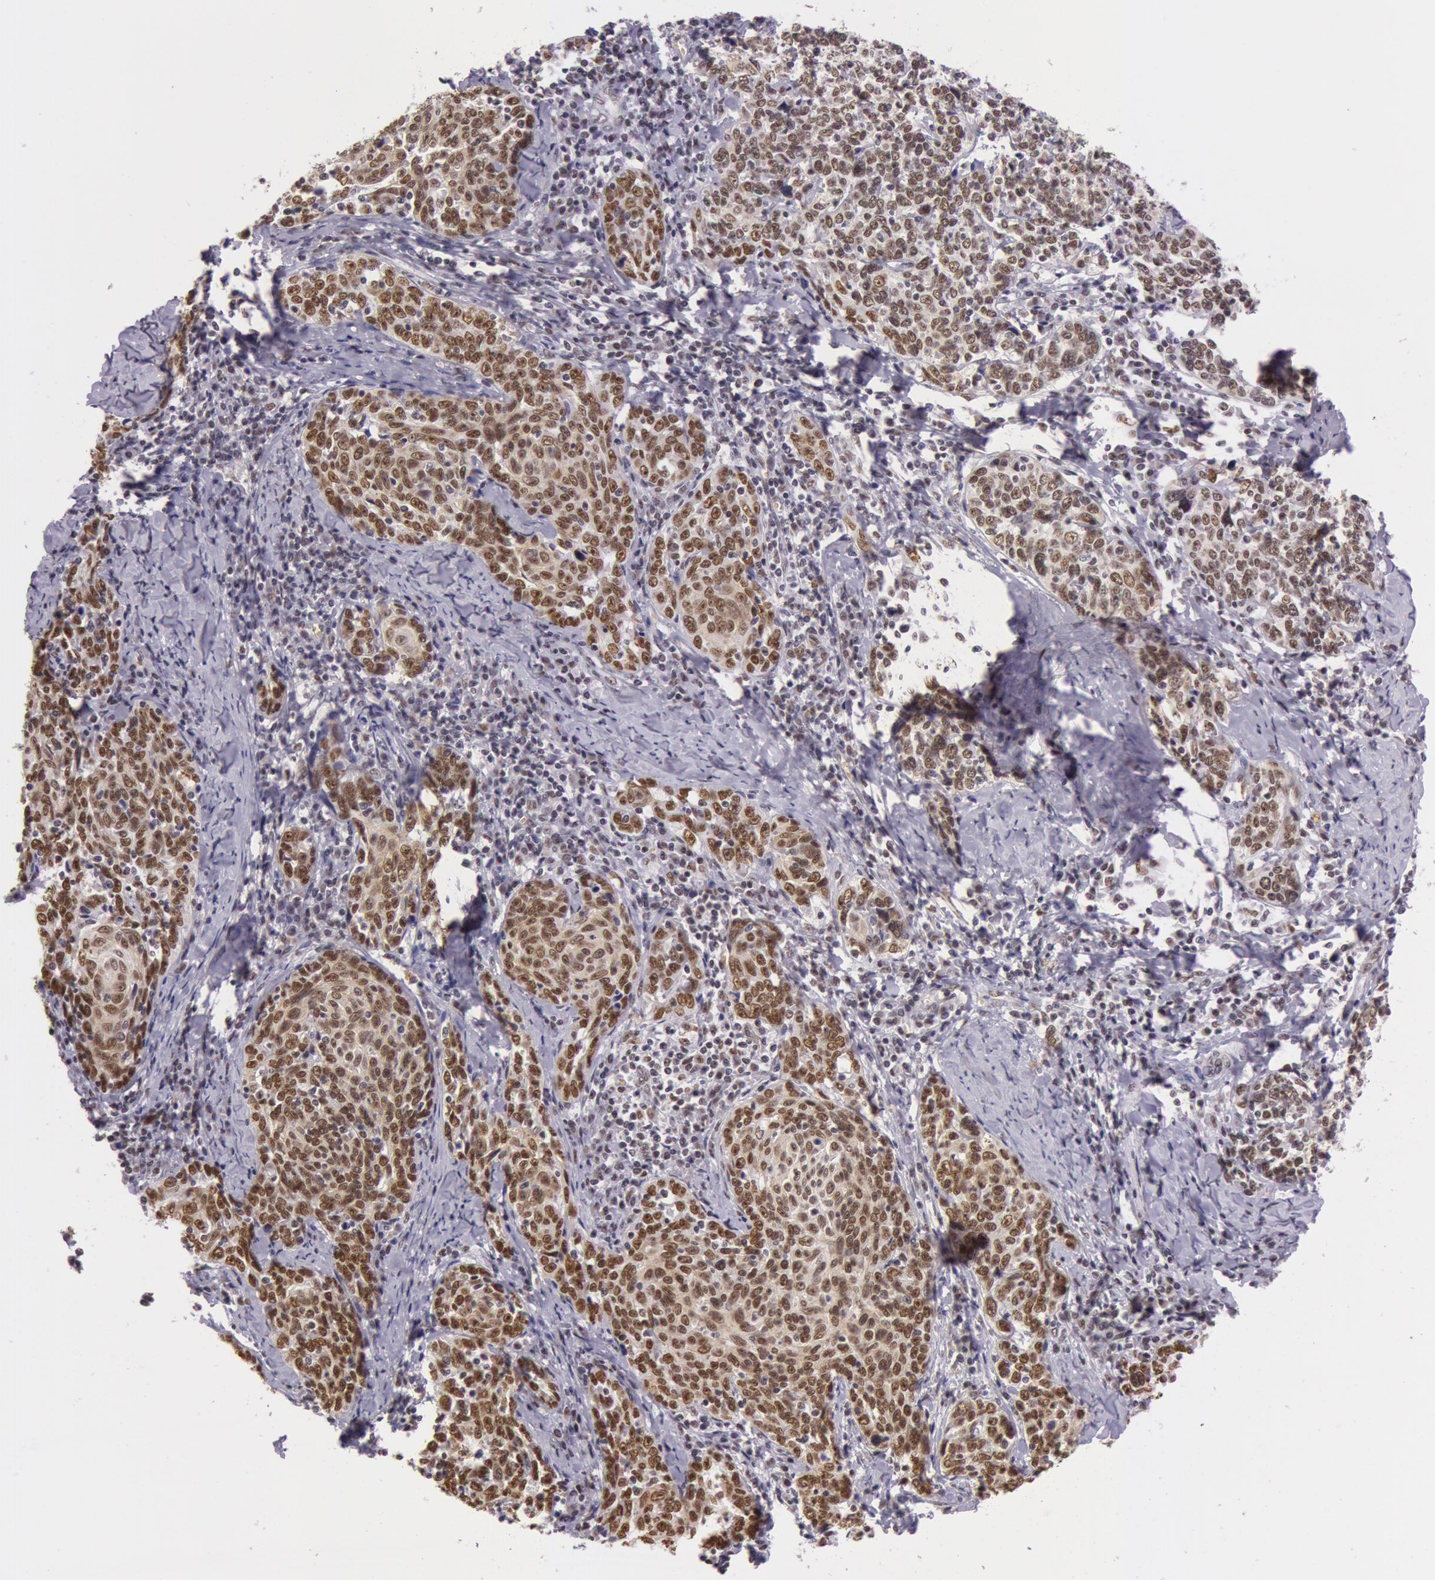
{"staining": {"intensity": "moderate", "quantity": ">75%", "location": "nuclear"}, "tissue": "cervical cancer", "cell_type": "Tumor cells", "image_type": "cancer", "snomed": [{"axis": "morphology", "description": "Squamous cell carcinoma, NOS"}, {"axis": "topography", "description": "Cervix"}], "caption": "A high-resolution histopathology image shows immunohistochemistry (IHC) staining of squamous cell carcinoma (cervical), which exhibits moderate nuclear staining in about >75% of tumor cells.", "gene": "NBN", "patient": {"sex": "female", "age": 41}}